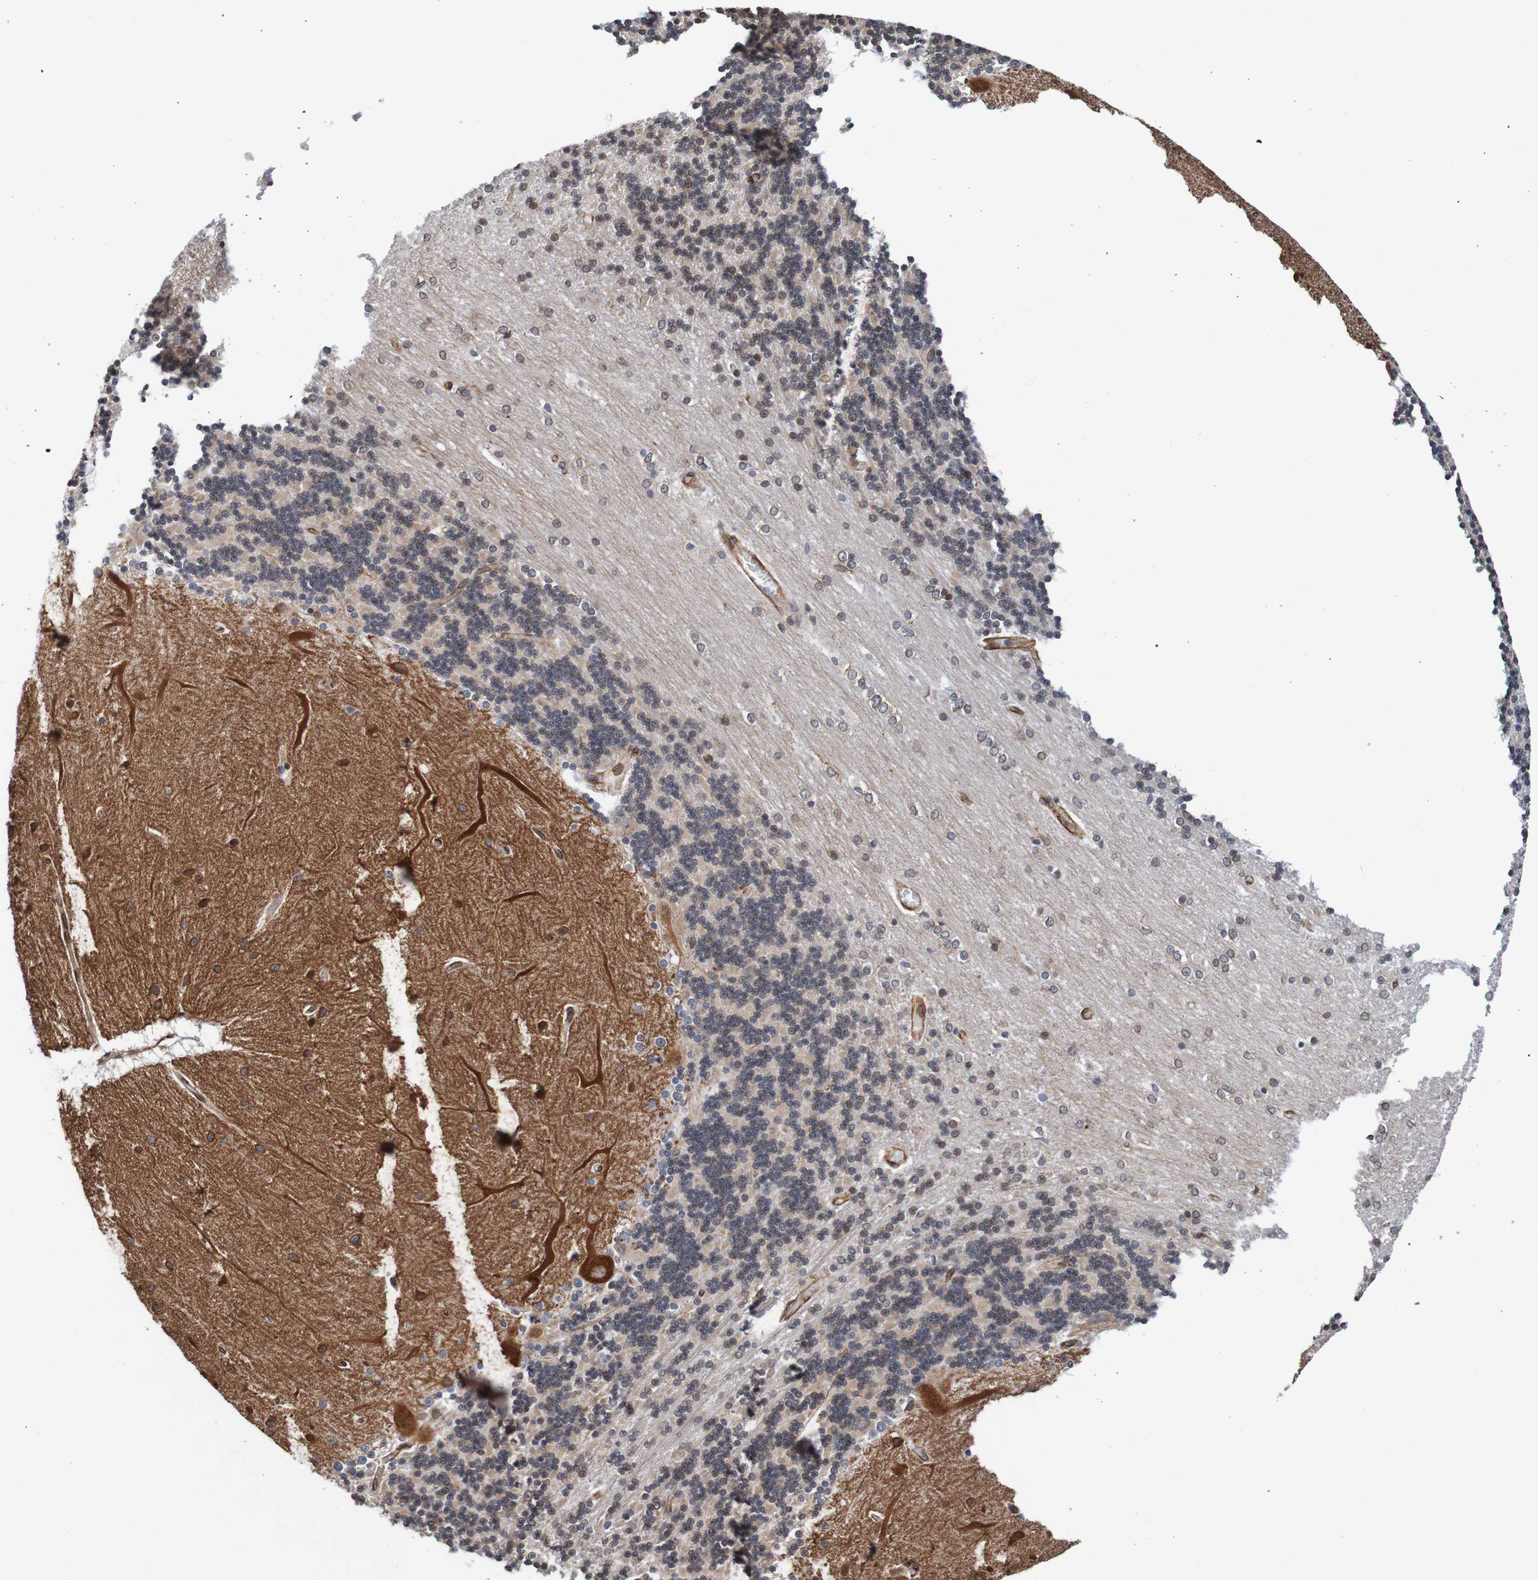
{"staining": {"intensity": "weak", "quantity": "<25%", "location": "cytoplasmic/membranous,nuclear"}, "tissue": "cerebellum", "cell_type": "Cells in granular layer", "image_type": "normal", "snomed": [{"axis": "morphology", "description": "Normal tissue, NOS"}, {"axis": "topography", "description": "Cerebellum"}], "caption": "Cells in granular layer are negative for brown protein staining in unremarkable cerebellum. The staining is performed using DAB brown chromogen with nuclei counter-stained in using hematoxylin.", "gene": "TMEM109", "patient": {"sex": "female", "age": 54}}